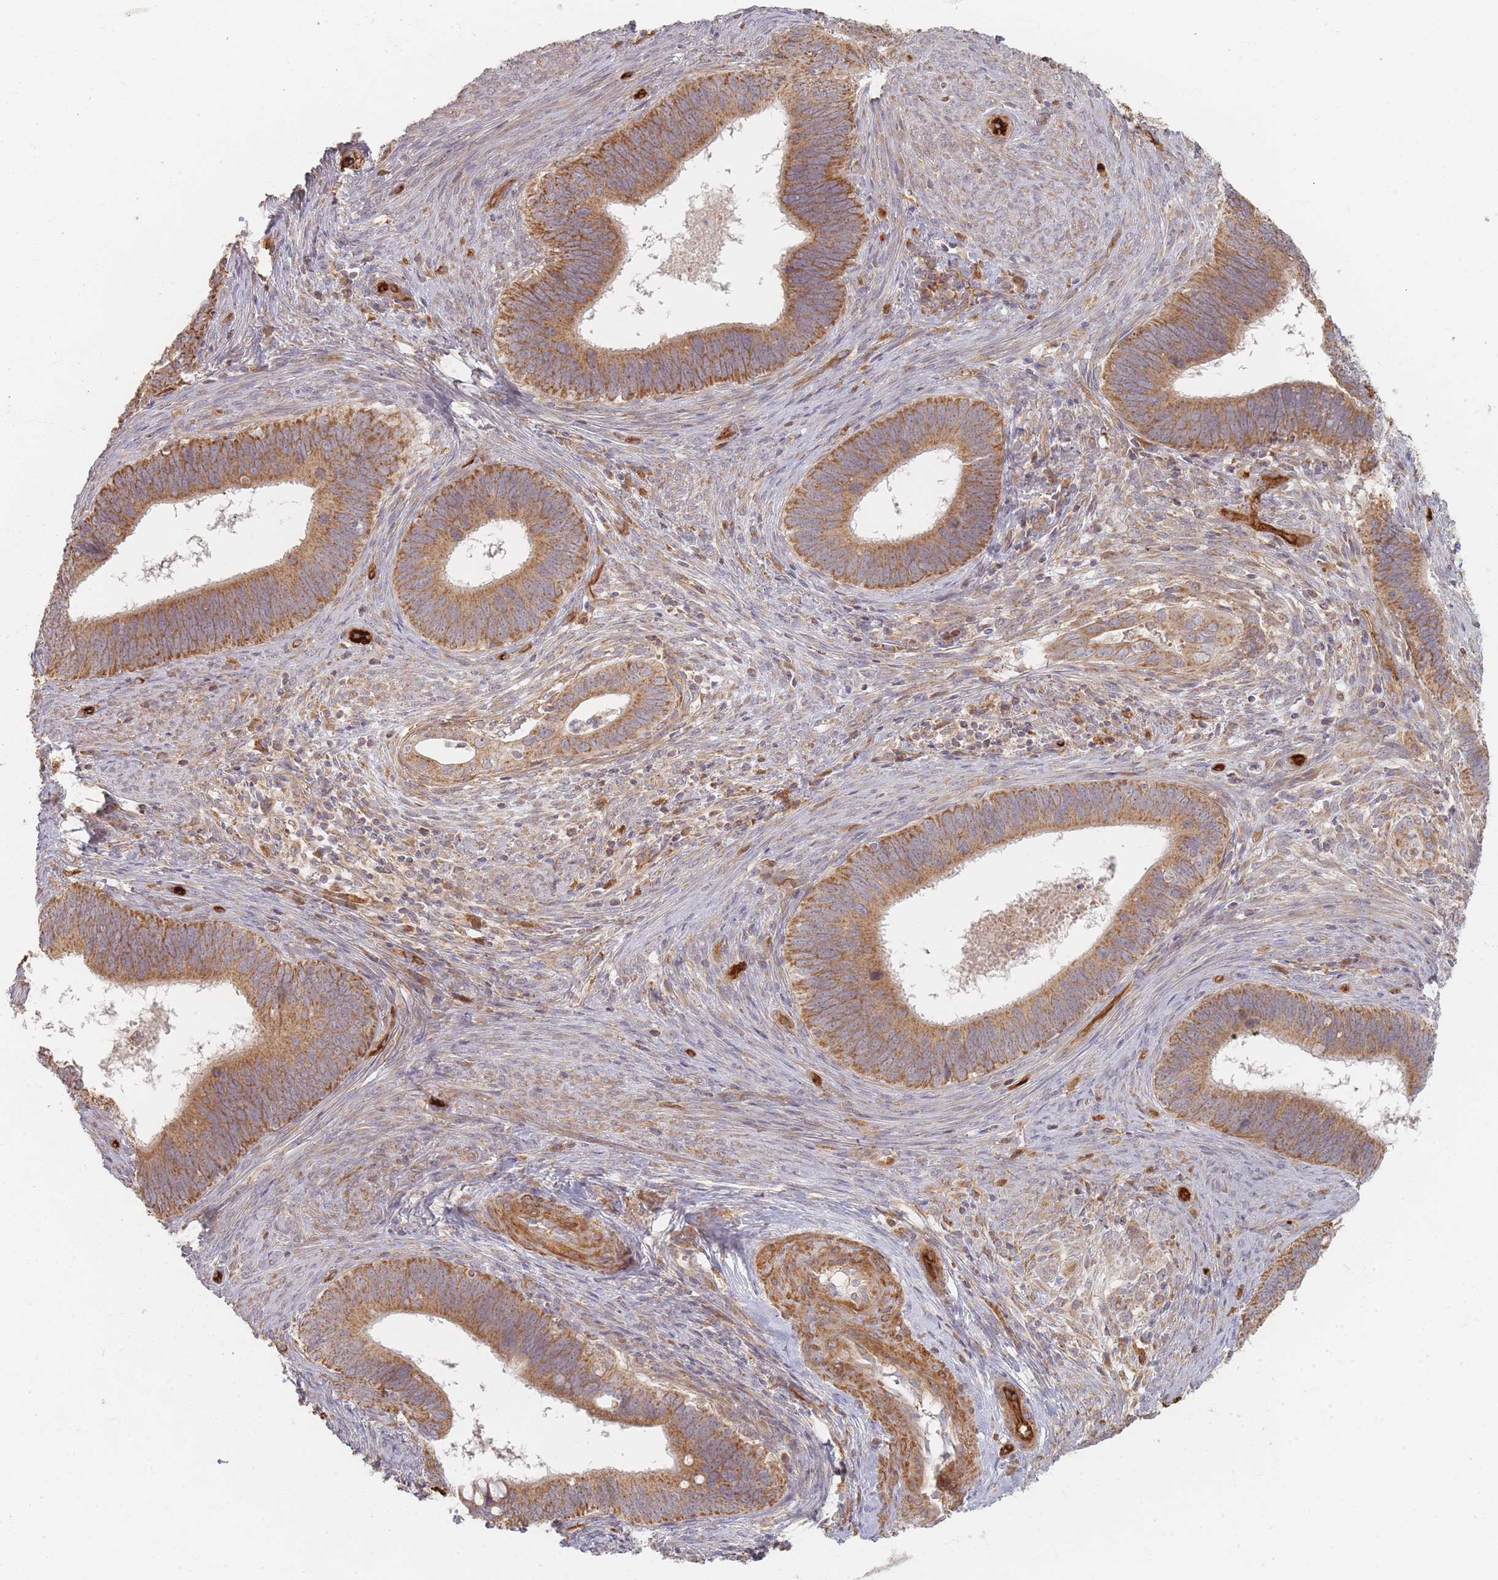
{"staining": {"intensity": "moderate", "quantity": ">75%", "location": "cytoplasmic/membranous"}, "tissue": "cervical cancer", "cell_type": "Tumor cells", "image_type": "cancer", "snomed": [{"axis": "morphology", "description": "Adenocarcinoma, NOS"}, {"axis": "topography", "description": "Cervix"}], "caption": "Cervical cancer was stained to show a protein in brown. There is medium levels of moderate cytoplasmic/membranous staining in about >75% of tumor cells.", "gene": "MRPS6", "patient": {"sex": "female", "age": 42}}